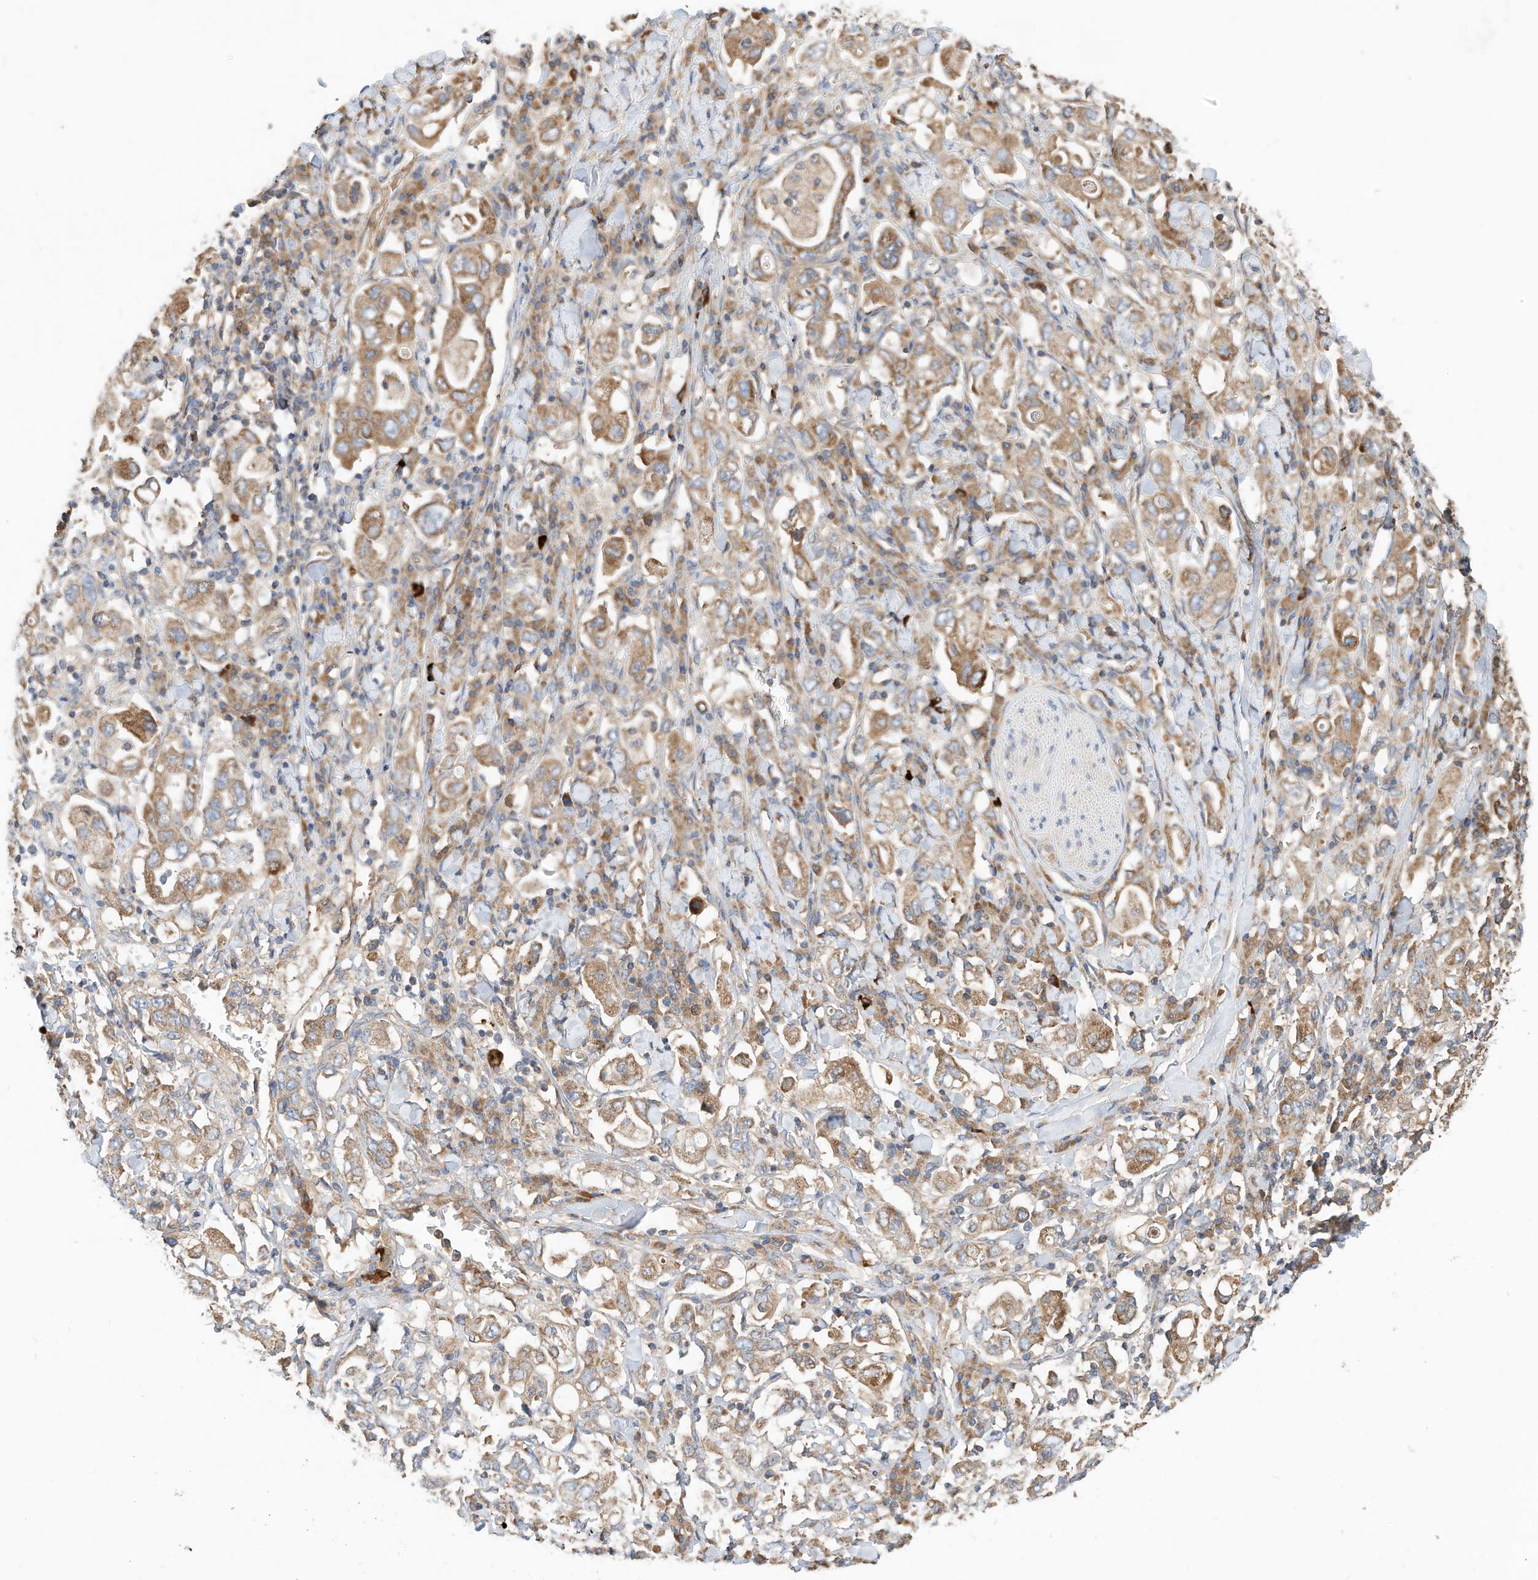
{"staining": {"intensity": "moderate", "quantity": ">75%", "location": "cytoplasmic/membranous"}, "tissue": "stomach cancer", "cell_type": "Tumor cells", "image_type": "cancer", "snomed": [{"axis": "morphology", "description": "Adenocarcinoma, NOS"}, {"axis": "topography", "description": "Stomach, upper"}], "caption": "Stomach adenocarcinoma was stained to show a protein in brown. There is medium levels of moderate cytoplasmic/membranous expression in approximately >75% of tumor cells.", "gene": "CPAMD8", "patient": {"sex": "male", "age": 62}}